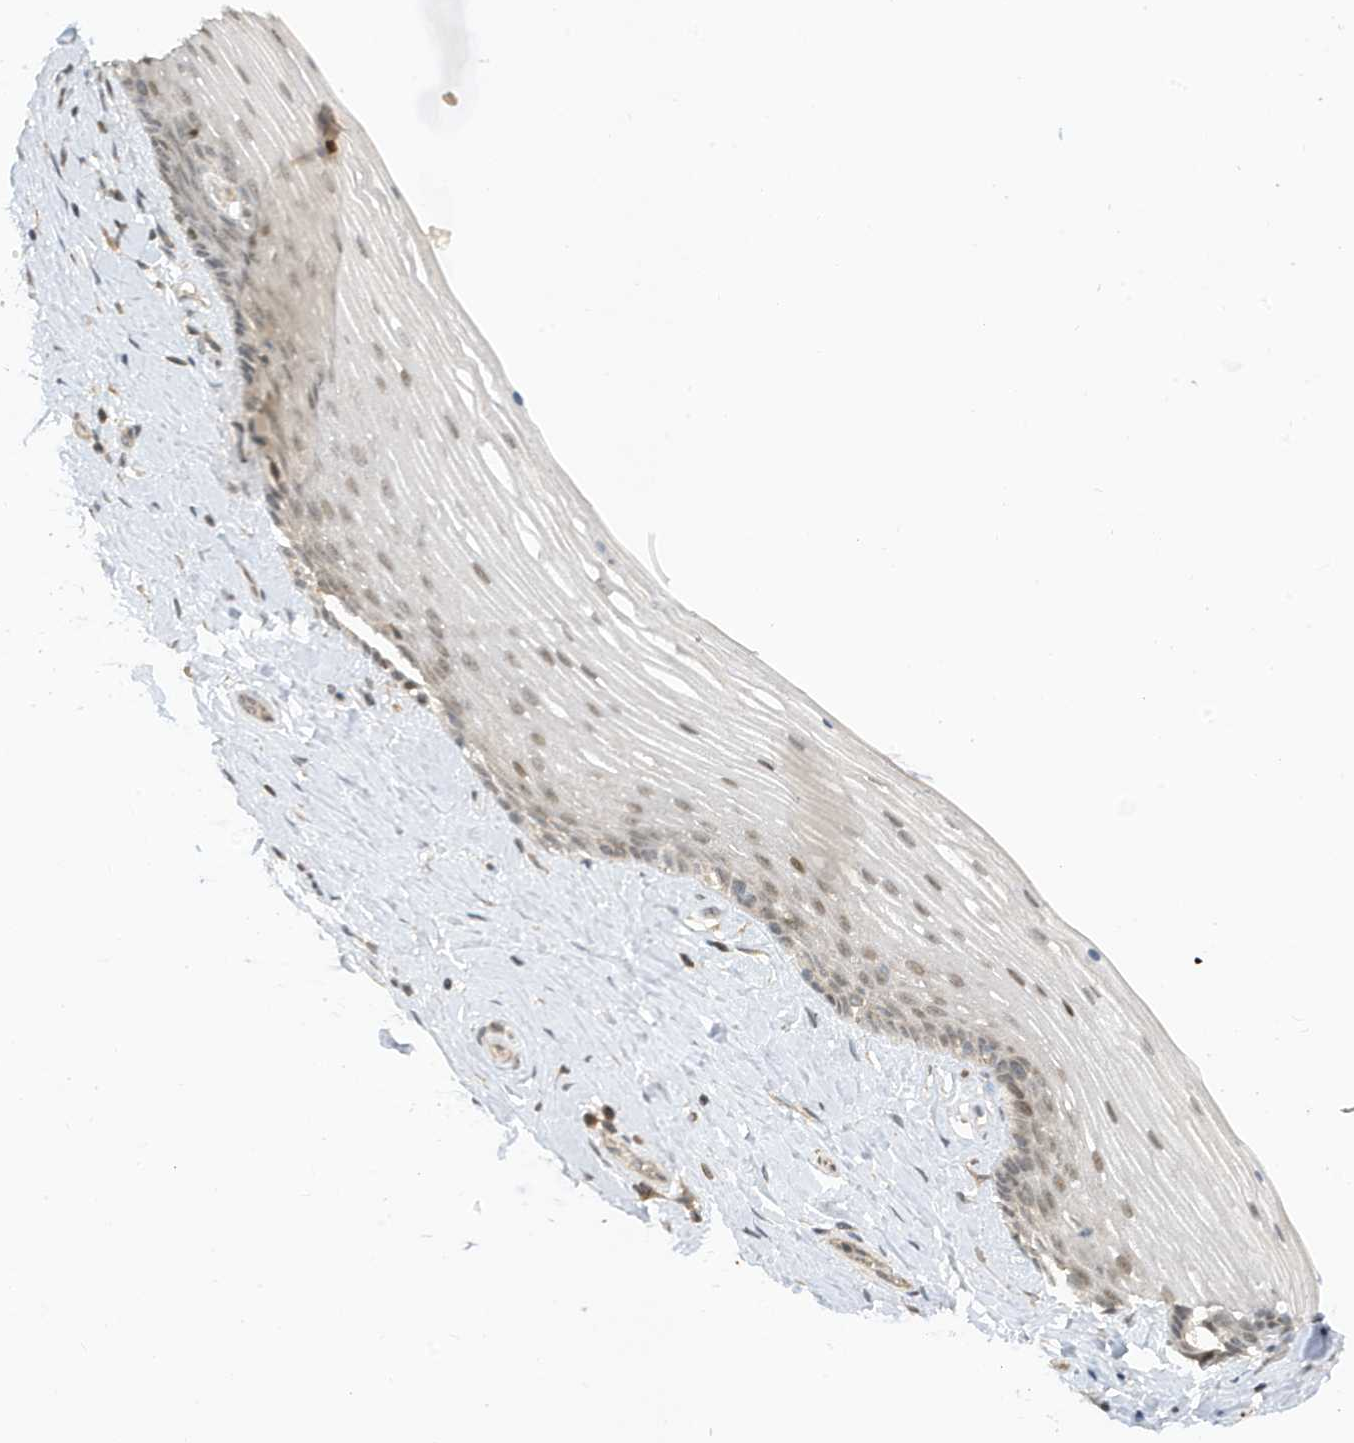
{"staining": {"intensity": "weak", "quantity": "<25%", "location": "nuclear"}, "tissue": "vagina", "cell_type": "Squamous epithelial cells", "image_type": "normal", "snomed": [{"axis": "morphology", "description": "Normal tissue, NOS"}, {"axis": "topography", "description": "Vagina"}], "caption": "Squamous epithelial cells are negative for protein expression in benign human vagina. The staining was performed using DAB to visualize the protein expression in brown, while the nuclei were stained in blue with hematoxylin (Magnification: 20x).", "gene": "TAB3", "patient": {"sex": "female", "age": 46}}